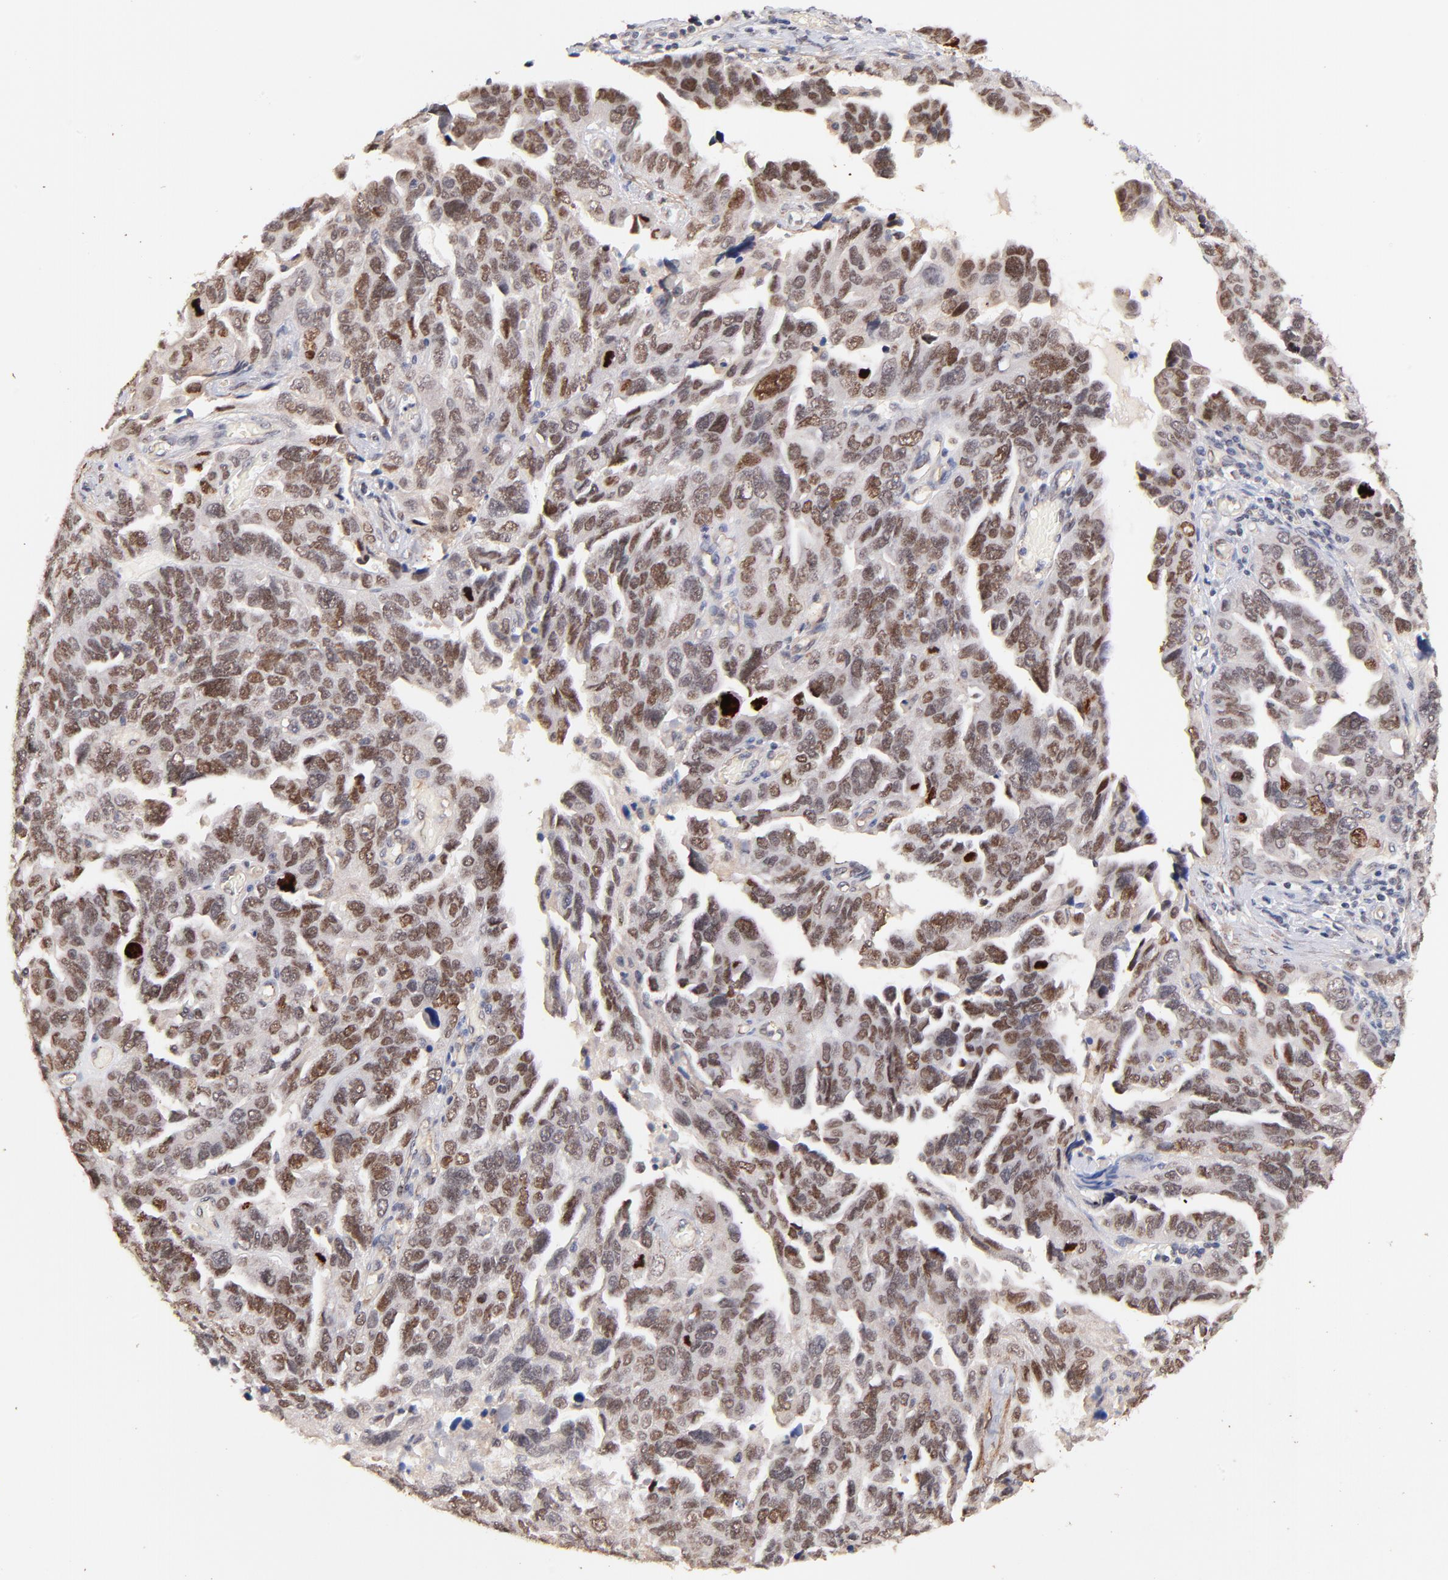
{"staining": {"intensity": "moderate", "quantity": ">75%", "location": "nuclear"}, "tissue": "ovarian cancer", "cell_type": "Tumor cells", "image_type": "cancer", "snomed": [{"axis": "morphology", "description": "Cystadenocarcinoma, serous, NOS"}, {"axis": "topography", "description": "Ovary"}], "caption": "Moderate nuclear staining for a protein is seen in approximately >75% of tumor cells of serous cystadenocarcinoma (ovarian) using immunohistochemistry (IHC).", "gene": "ZFP92", "patient": {"sex": "female", "age": 64}}